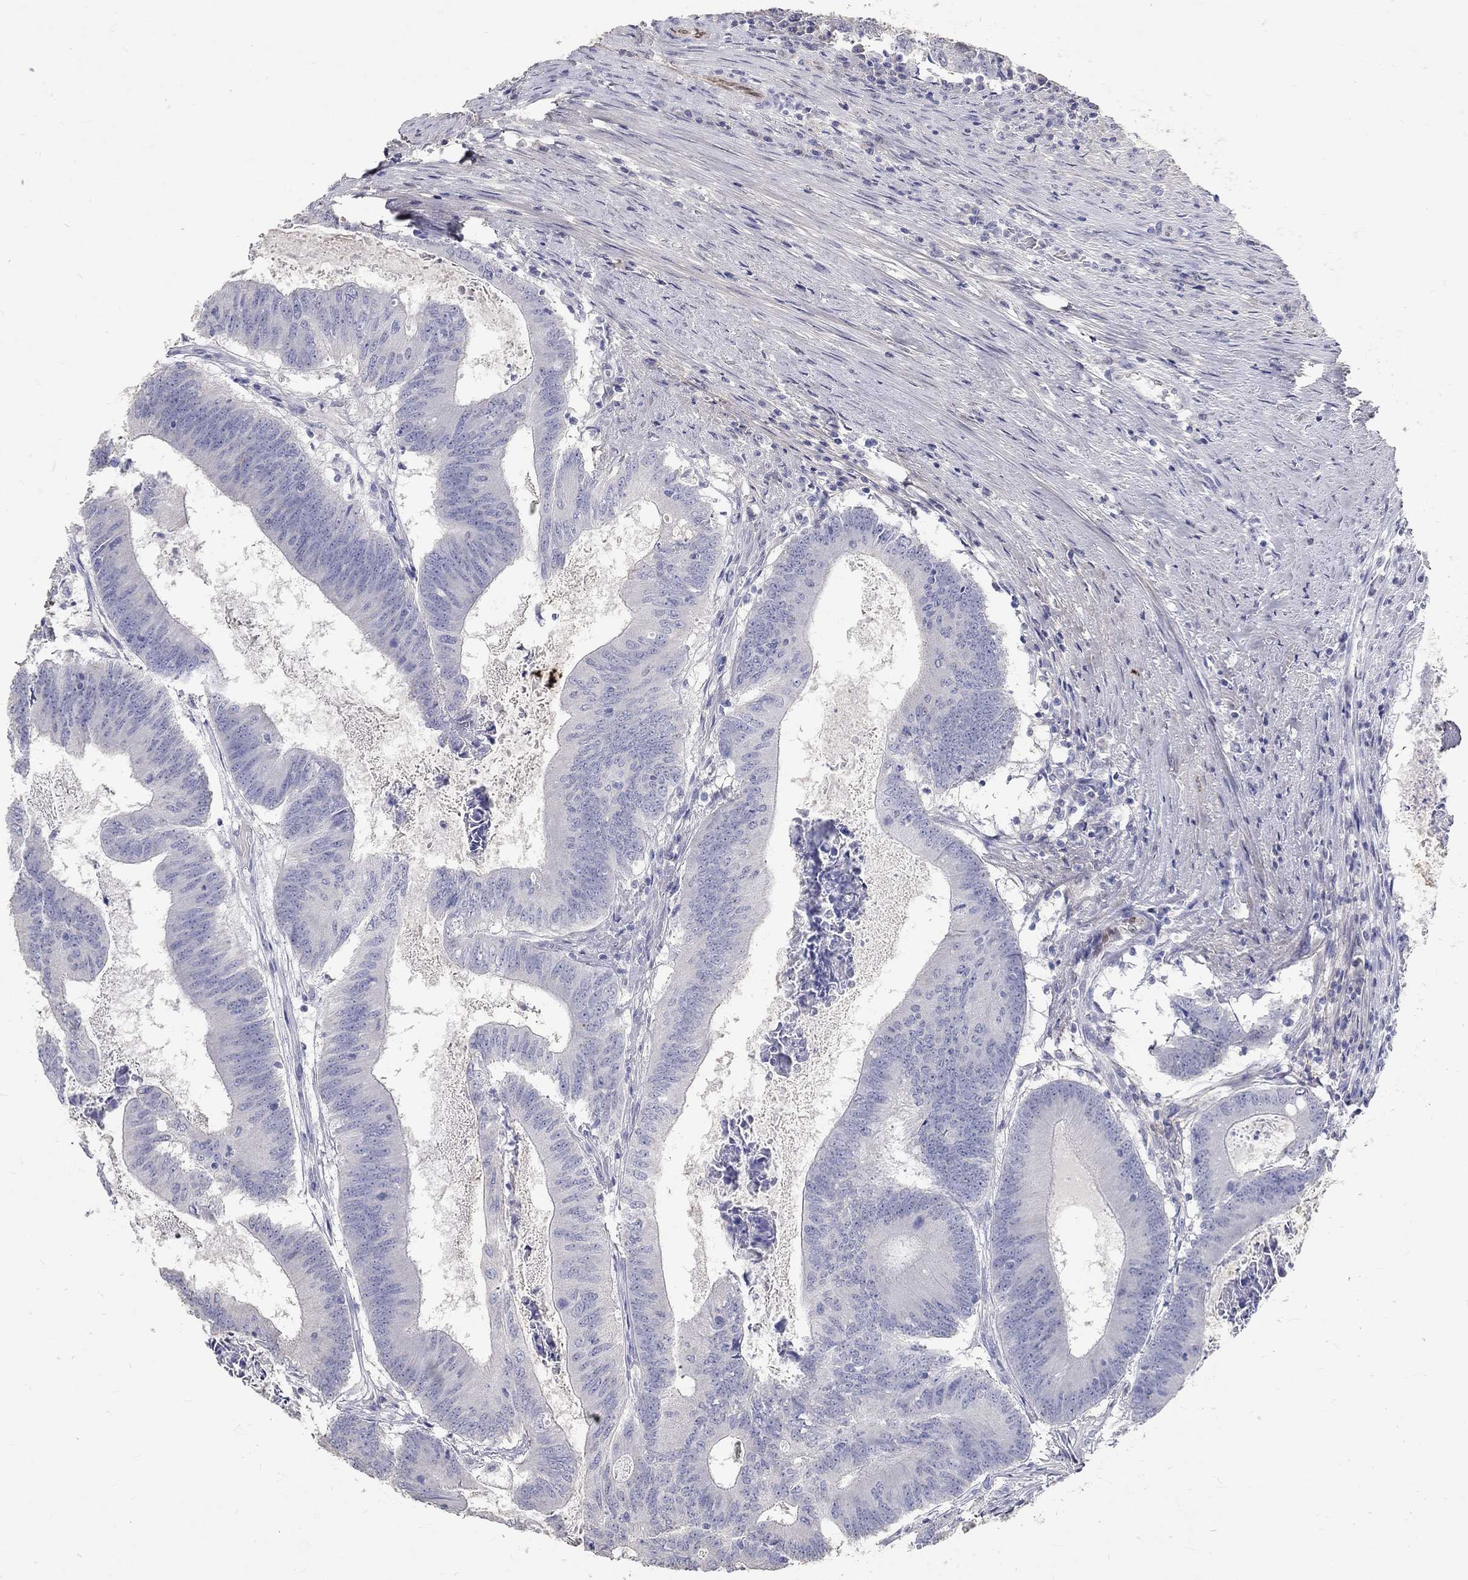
{"staining": {"intensity": "negative", "quantity": "none", "location": "none"}, "tissue": "colorectal cancer", "cell_type": "Tumor cells", "image_type": "cancer", "snomed": [{"axis": "morphology", "description": "Adenocarcinoma, NOS"}, {"axis": "topography", "description": "Colon"}], "caption": "A high-resolution histopathology image shows immunohistochemistry staining of colorectal cancer (adenocarcinoma), which displays no significant expression in tumor cells.", "gene": "FGF2", "patient": {"sex": "female", "age": 70}}